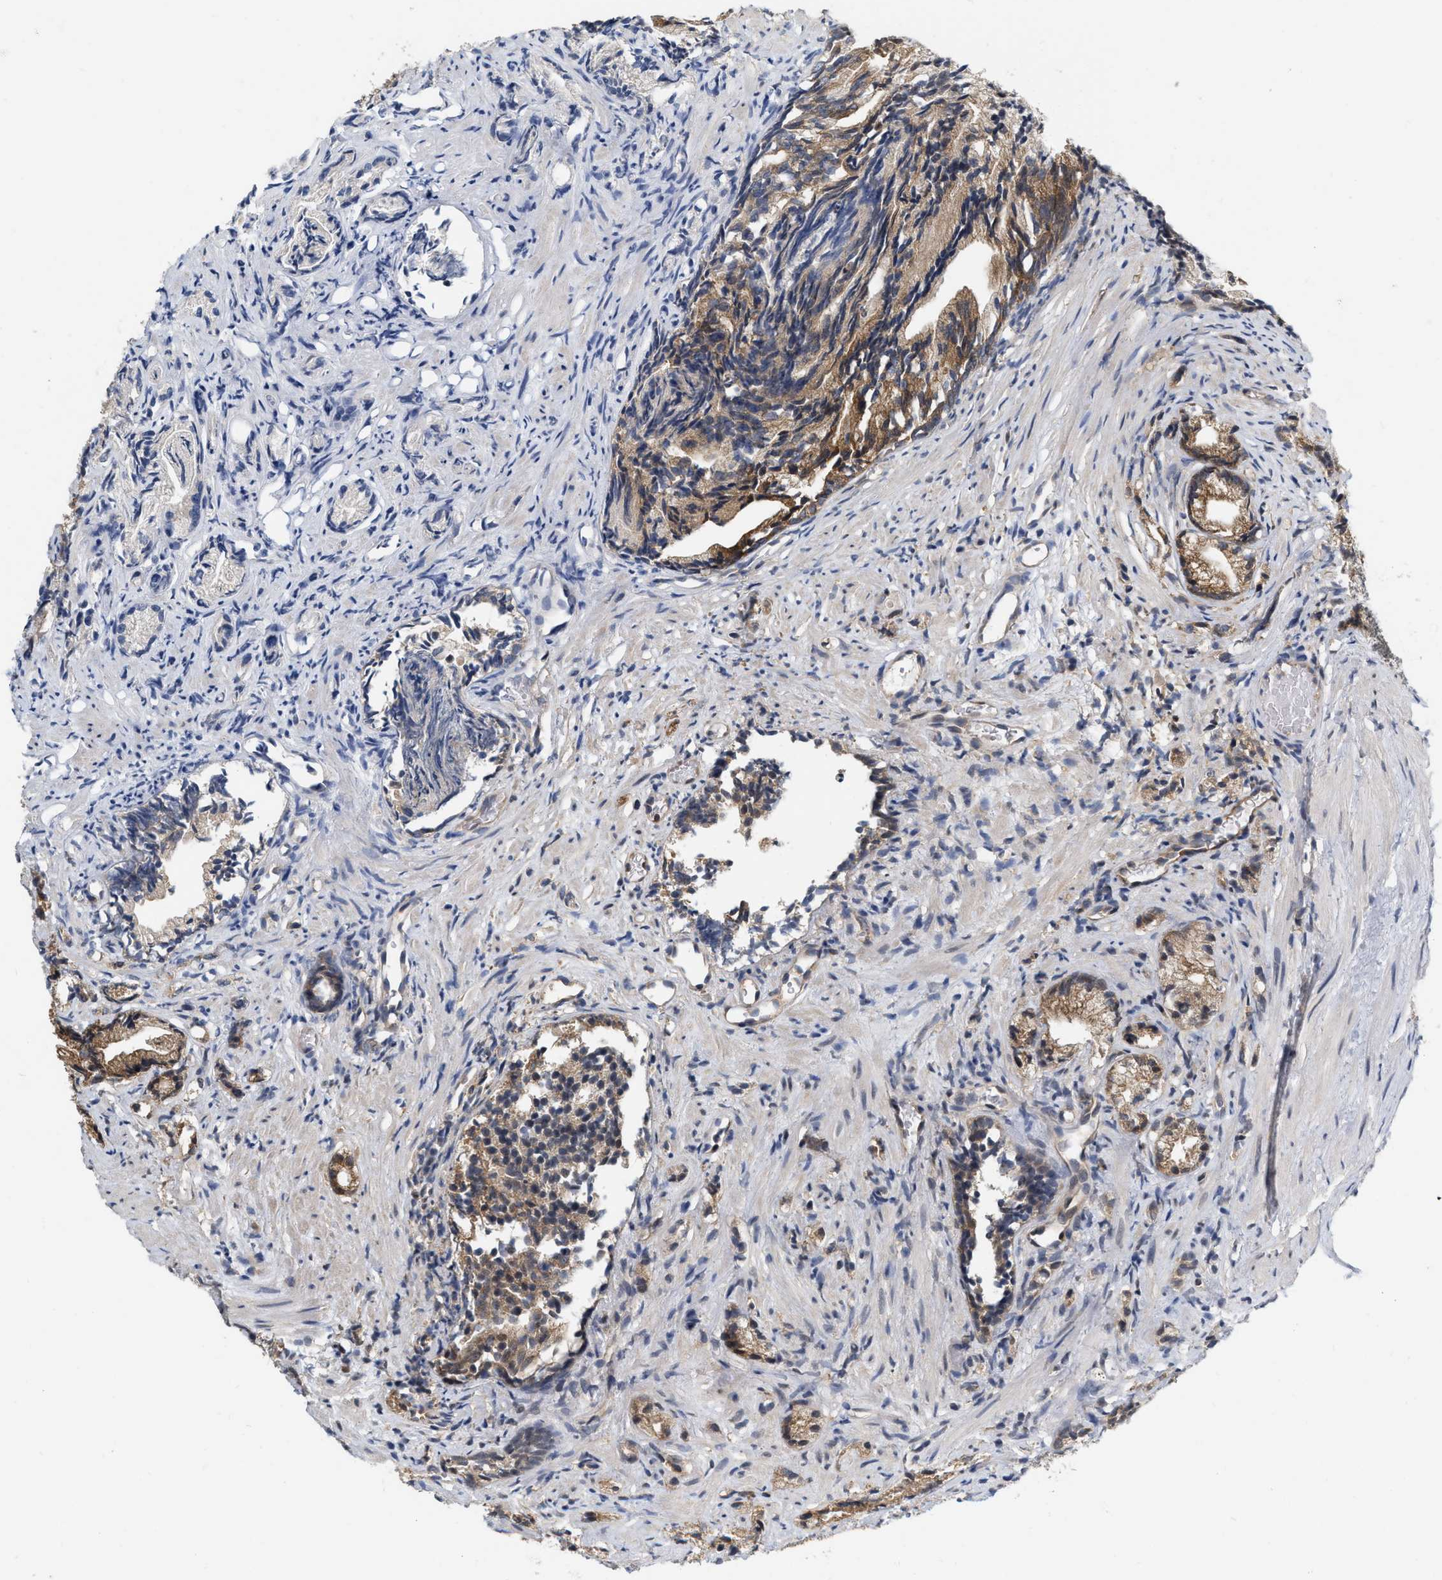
{"staining": {"intensity": "moderate", "quantity": "25%-75%", "location": "cytoplasmic/membranous"}, "tissue": "prostate cancer", "cell_type": "Tumor cells", "image_type": "cancer", "snomed": [{"axis": "morphology", "description": "Adenocarcinoma, Low grade"}, {"axis": "topography", "description": "Prostate"}], "caption": "Immunohistochemistry of low-grade adenocarcinoma (prostate) displays medium levels of moderate cytoplasmic/membranous expression in about 25%-75% of tumor cells.", "gene": "RUVBL1", "patient": {"sex": "male", "age": 89}}